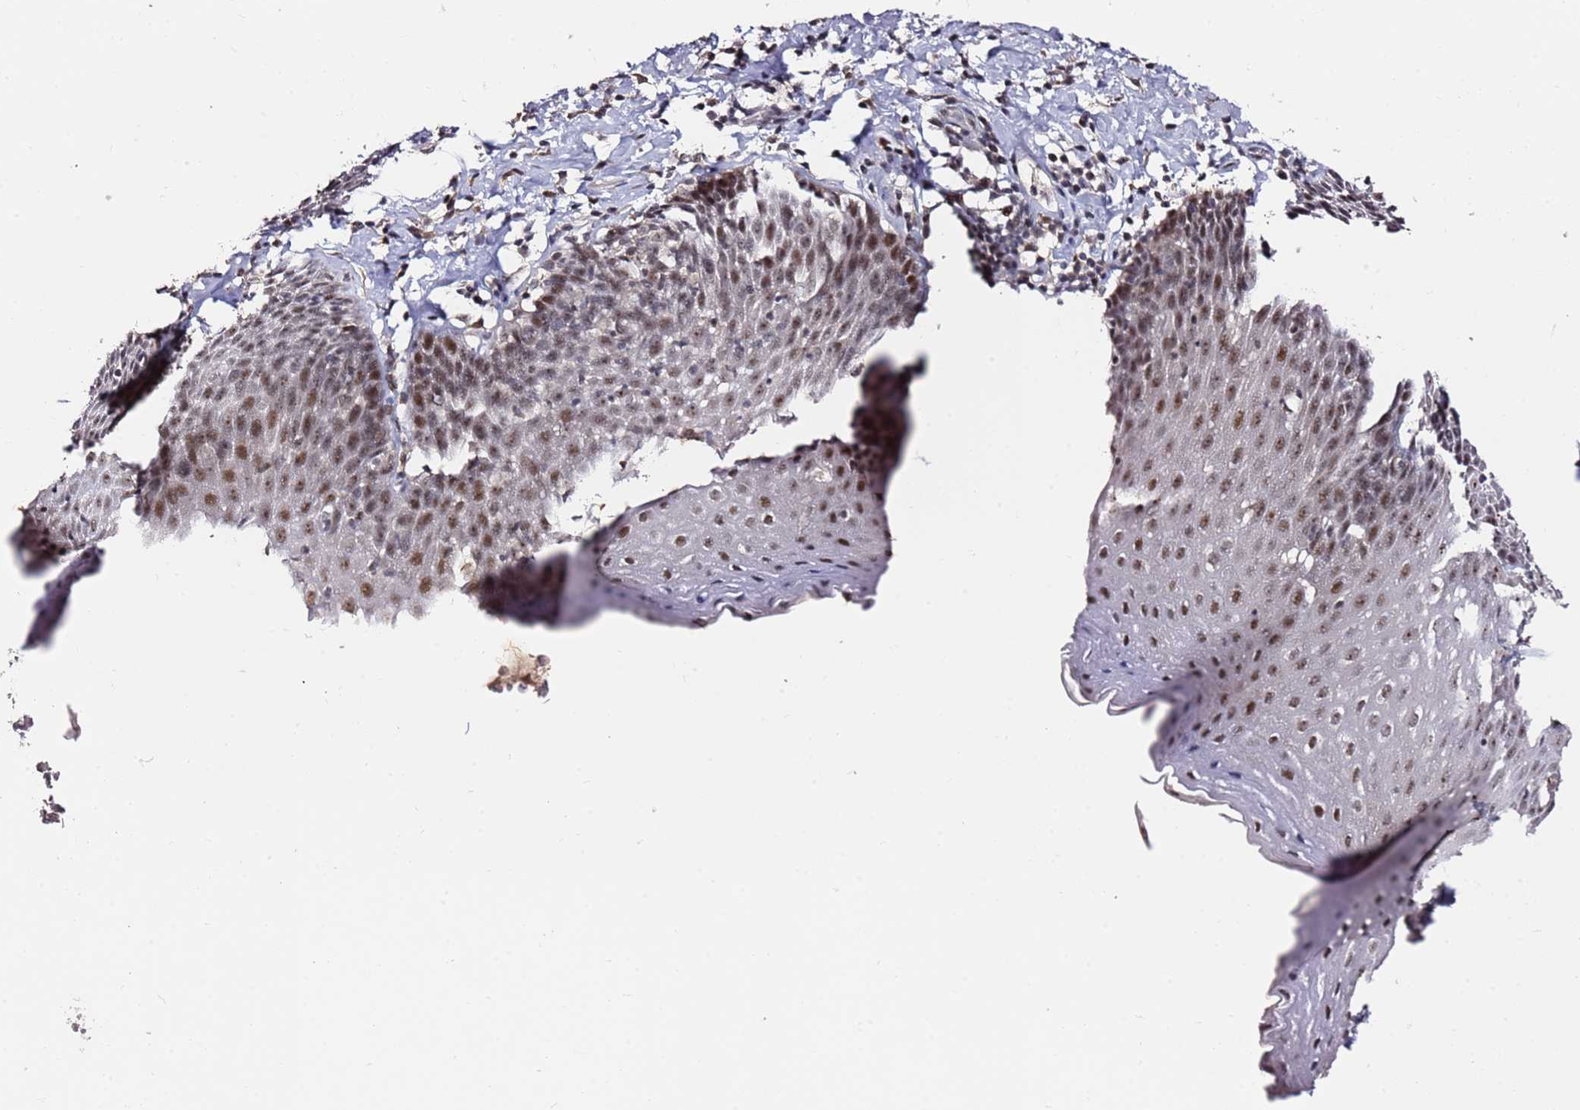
{"staining": {"intensity": "moderate", "quantity": ">75%", "location": "nuclear"}, "tissue": "esophagus", "cell_type": "Squamous epithelial cells", "image_type": "normal", "snomed": [{"axis": "morphology", "description": "Normal tissue, NOS"}, {"axis": "topography", "description": "Esophagus"}], "caption": "Unremarkable esophagus was stained to show a protein in brown. There is medium levels of moderate nuclear expression in about >75% of squamous epithelial cells. (DAB (3,3'-diaminobenzidine) IHC, brown staining for protein, blue staining for nuclei).", "gene": "FCF1", "patient": {"sex": "female", "age": 61}}